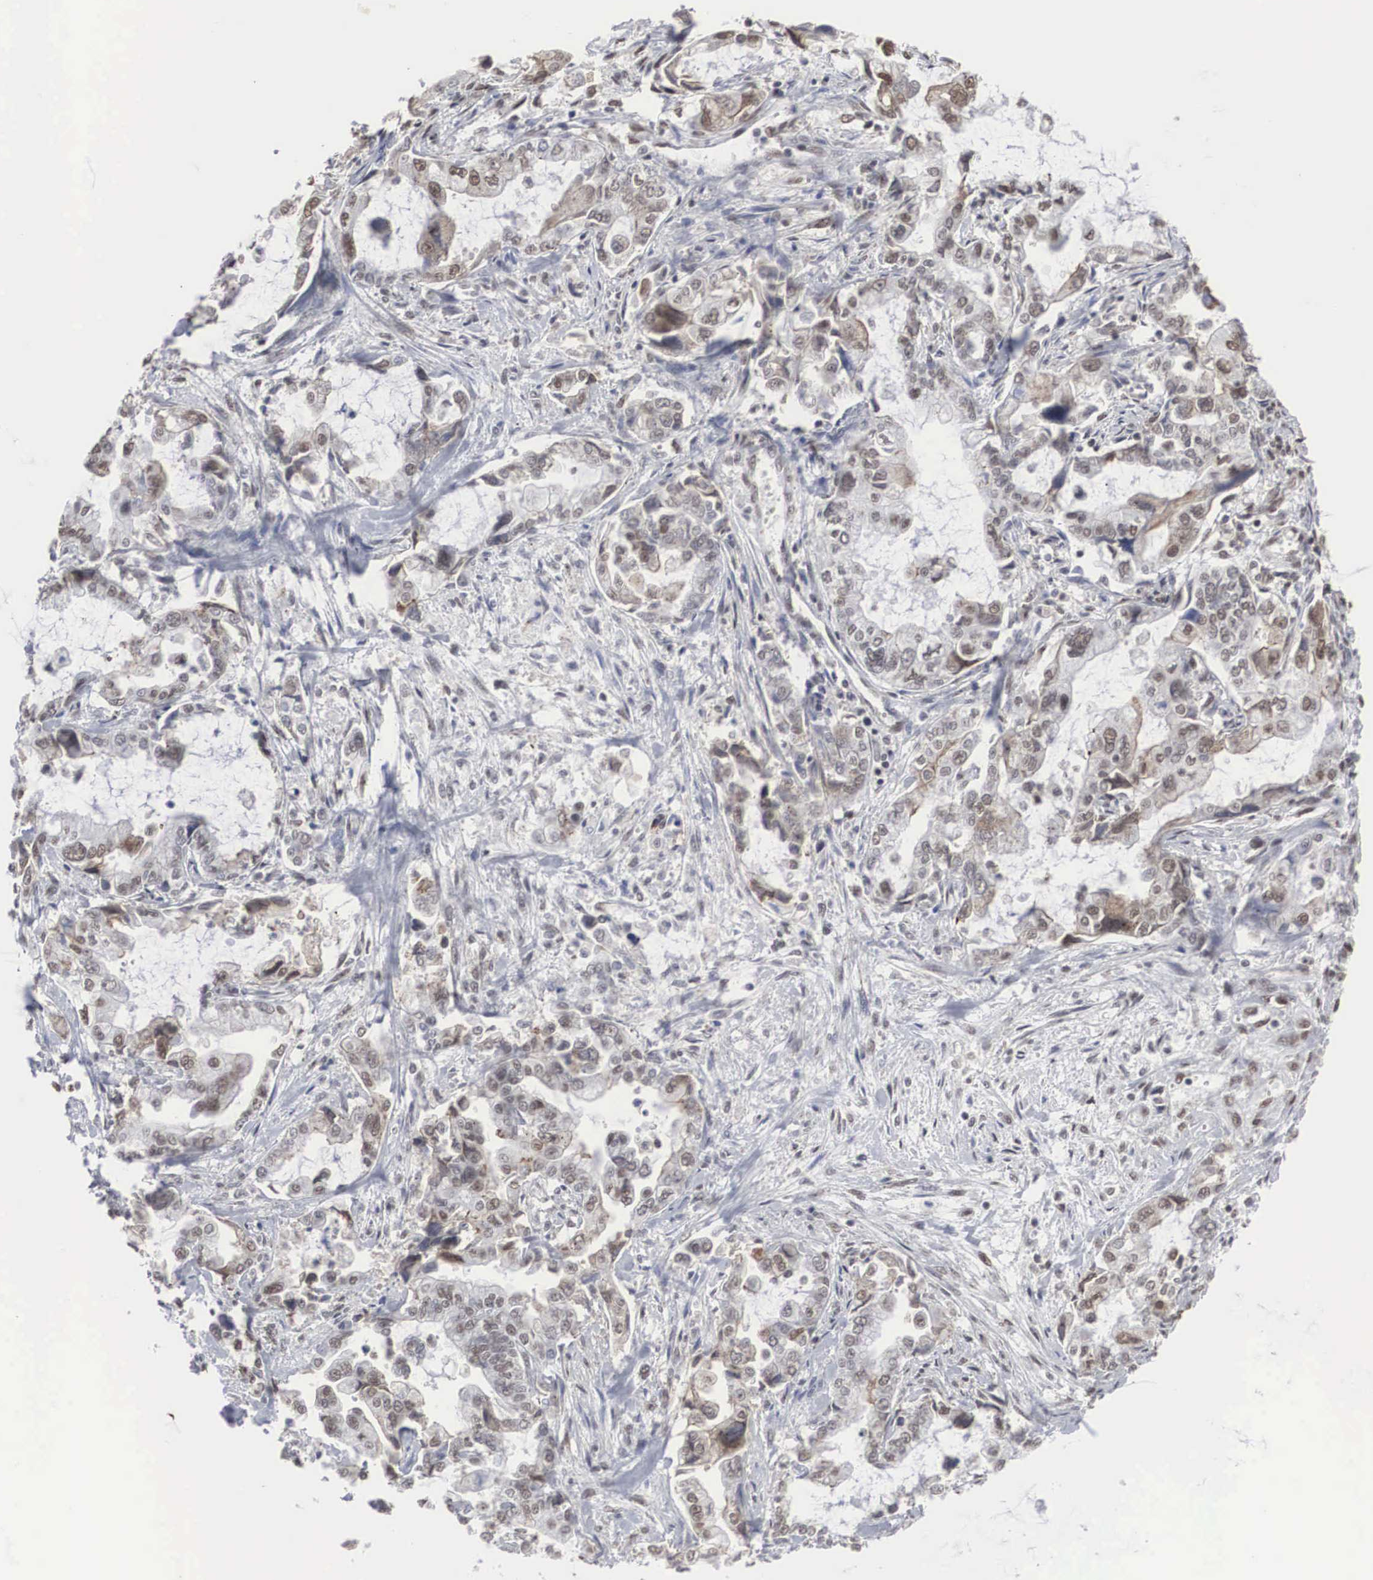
{"staining": {"intensity": "negative", "quantity": "none", "location": "none"}, "tissue": "stomach cancer", "cell_type": "Tumor cells", "image_type": "cancer", "snomed": [{"axis": "morphology", "description": "Adenocarcinoma, NOS"}, {"axis": "topography", "description": "Pancreas"}, {"axis": "topography", "description": "Stomach, upper"}], "caption": "This is a image of immunohistochemistry staining of stomach adenocarcinoma, which shows no positivity in tumor cells. (Brightfield microscopy of DAB (3,3'-diaminobenzidine) immunohistochemistry (IHC) at high magnification).", "gene": "AUTS2", "patient": {"sex": "male", "age": 77}}